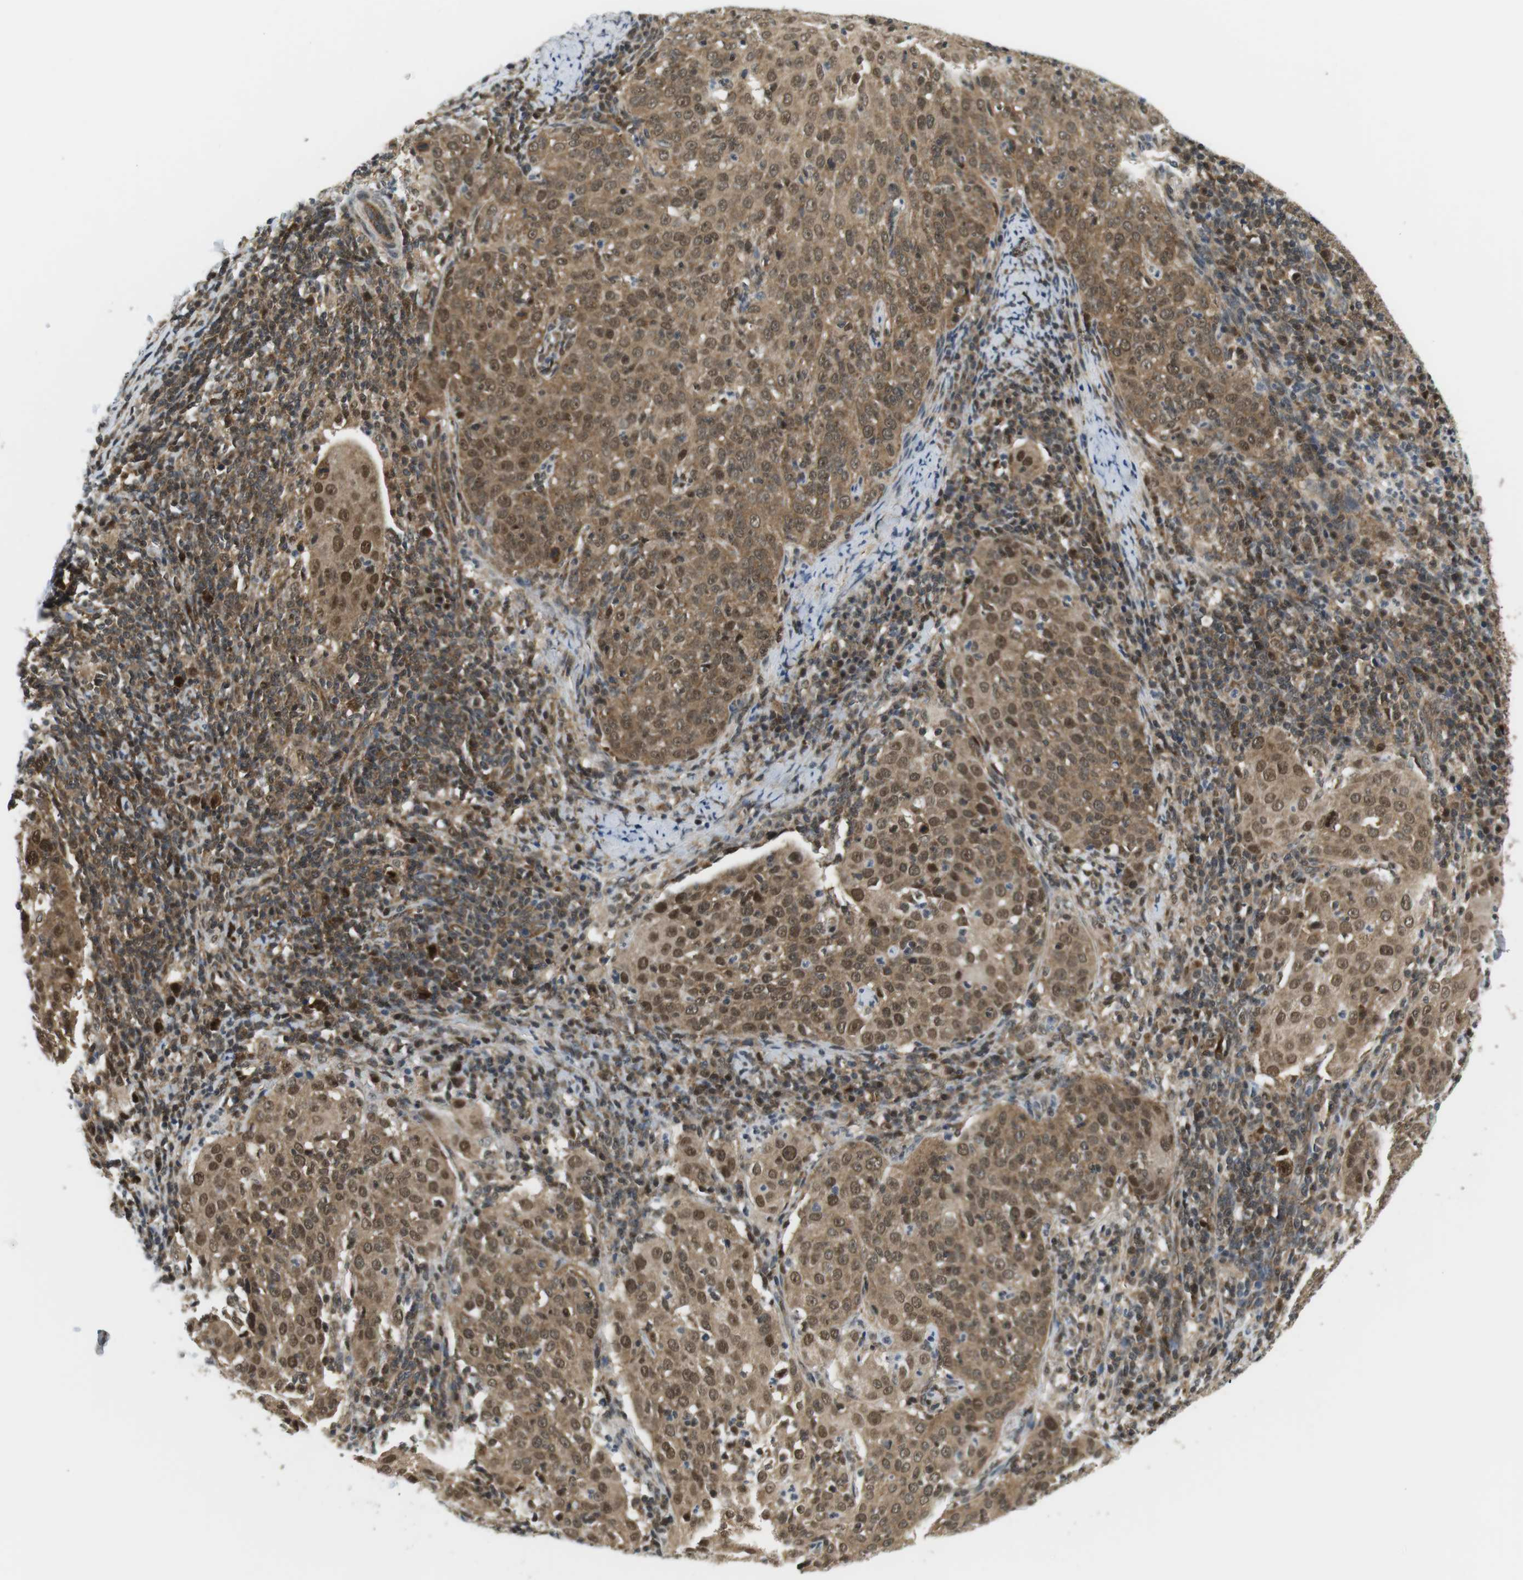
{"staining": {"intensity": "moderate", "quantity": ">75%", "location": "cytoplasmic/membranous,nuclear"}, "tissue": "cervical cancer", "cell_type": "Tumor cells", "image_type": "cancer", "snomed": [{"axis": "morphology", "description": "Squamous cell carcinoma, NOS"}, {"axis": "topography", "description": "Cervix"}], "caption": "Tumor cells demonstrate medium levels of moderate cytoplasmic/membranous and nuclear staining in about >75% of cells in human cervical squamous cell carcinoma. The protein of interest is shown in brown color, while the nuclei are stained blue.", "gene": "CSNK2B", "patient": {"sex": "female", "age": 51}}